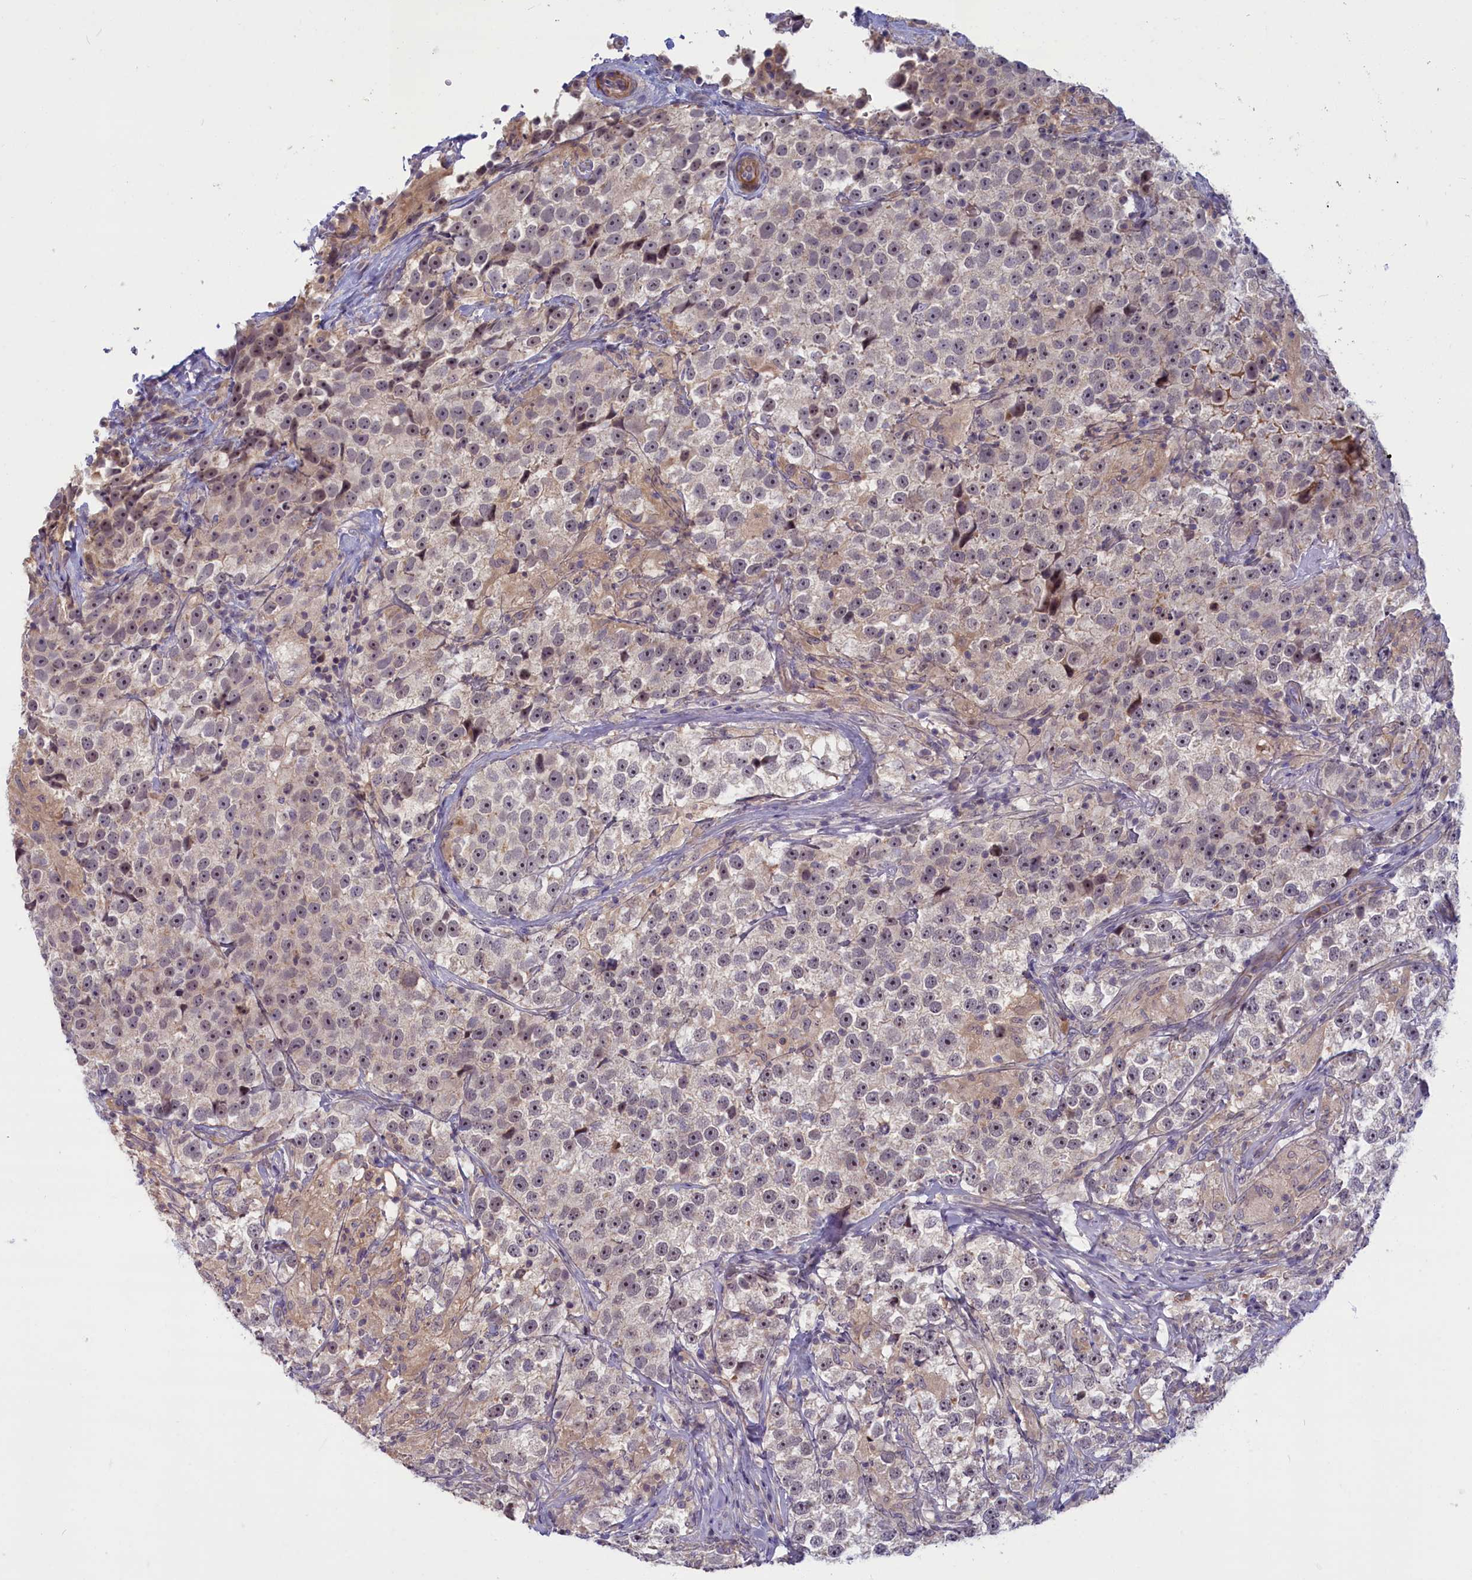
{"staining": {"intensity": "negative", "quantity": "none", "location": "none"}, "tissue": "testis cancer", "cell_type": "Tumor cells", "image_type": "cancer", "snomed": [{"axis": "morphology", "description": "Seminoma, NOS"}, {"axis": "topography", "description": "Testis"}], "caption": "IHC histopathology image of neoplastic tissue: testis cancer stained with DAB (3,3'-diaminobenzidine) displays no significant protein positivity in tumor cells.", "gene": "TRPM4", "patient": {"sex": "male", "age": 46}}